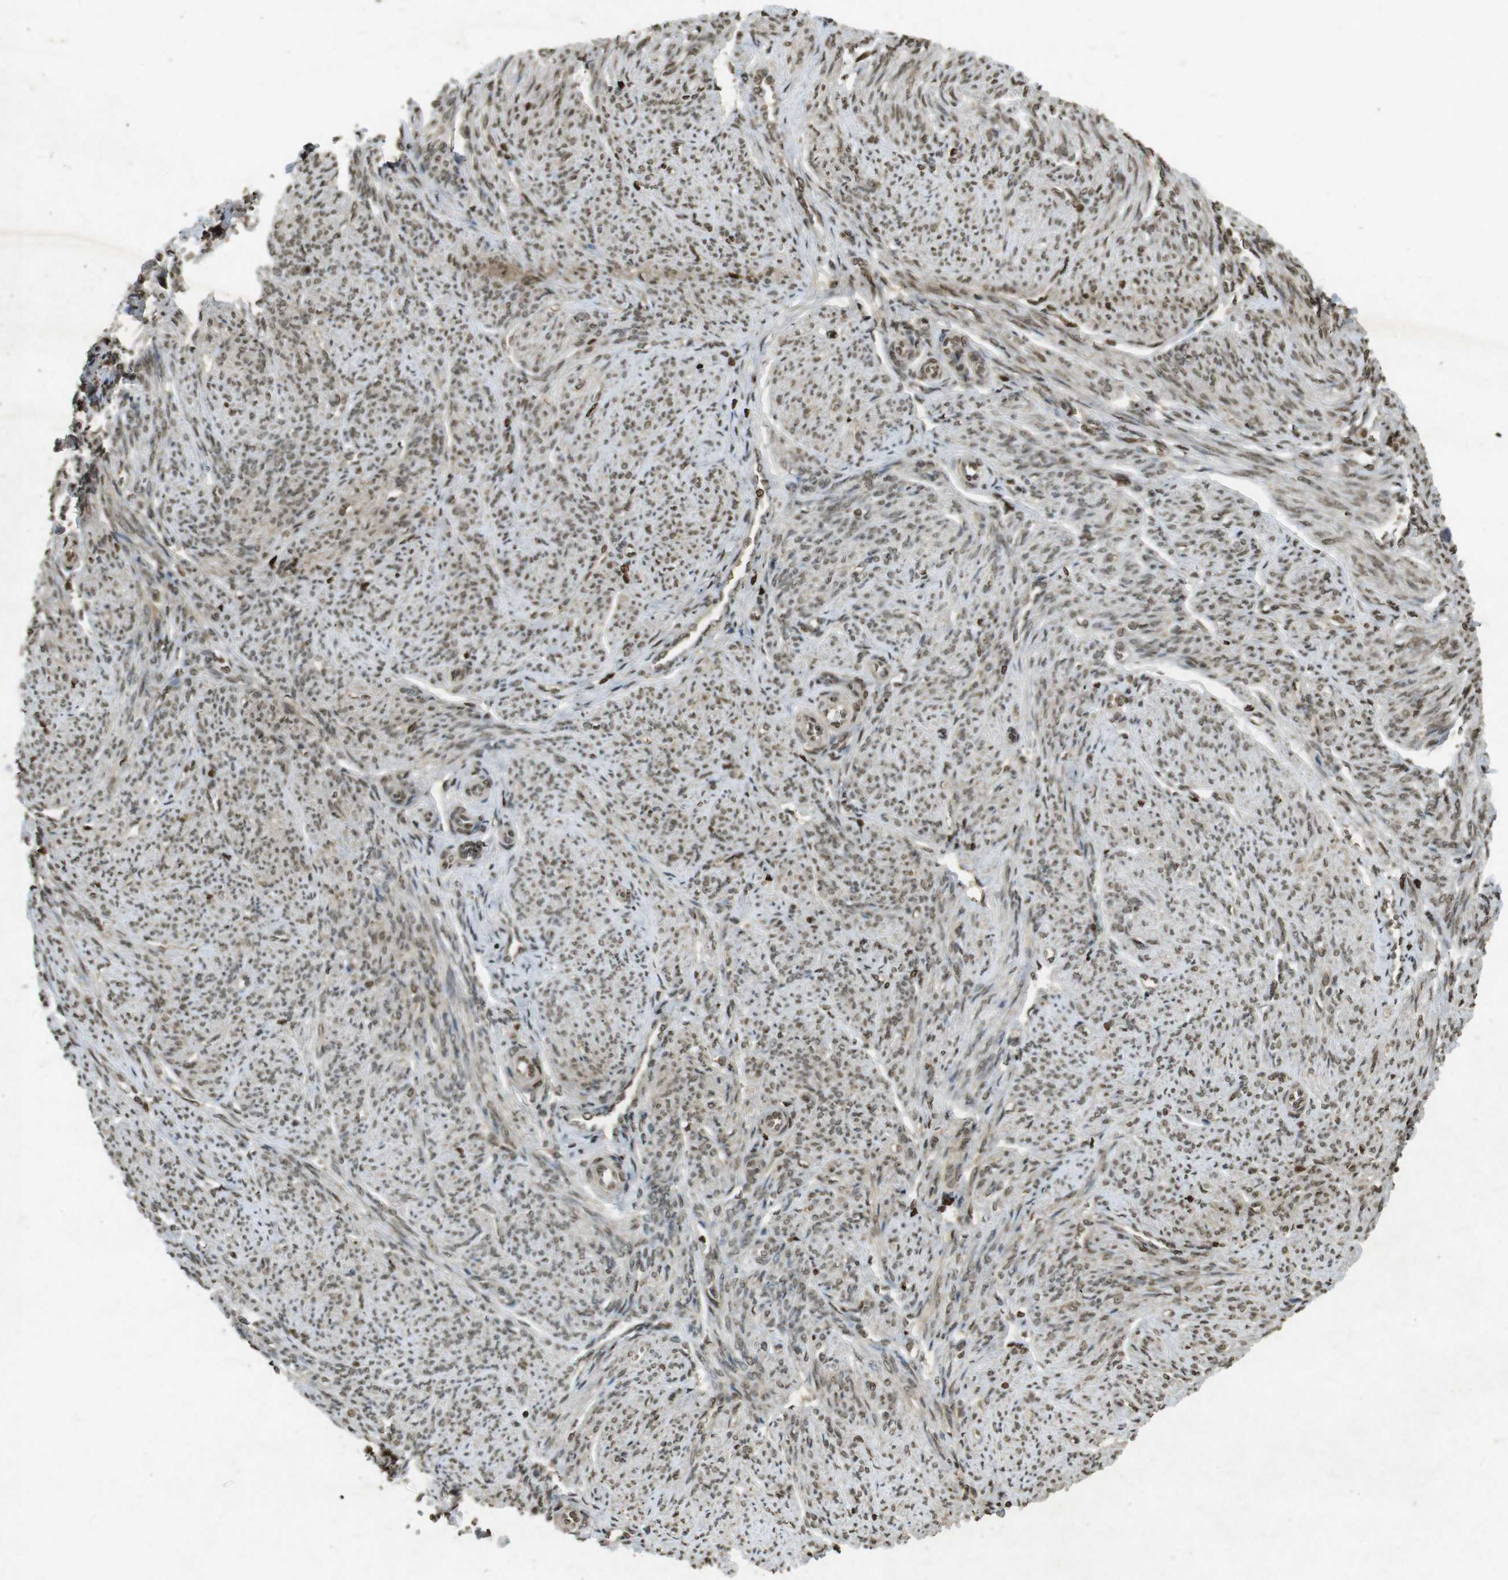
{"staining": {"intensity": "moderate", "quantity": ">75%", "location": "nuclear"}, "tissue": "smooth muscle", "cell_type": "Smooth muscle cells", "image_type": "normal", "snomed": [{"axis": "morphology", "description": "Normal tissue, NOS"}, {"axis": "topography", "description": "Smooth muscle"}], "caption": "Moderate nuclear expression is seen in about >75% of smooth muscle cells in unremarkable smooth muscle. The protein of interest is shown in brown color, while the nuclei are stained blue.", "gene": "ORC4", "patient": {"sex": "female", "age": 65}}